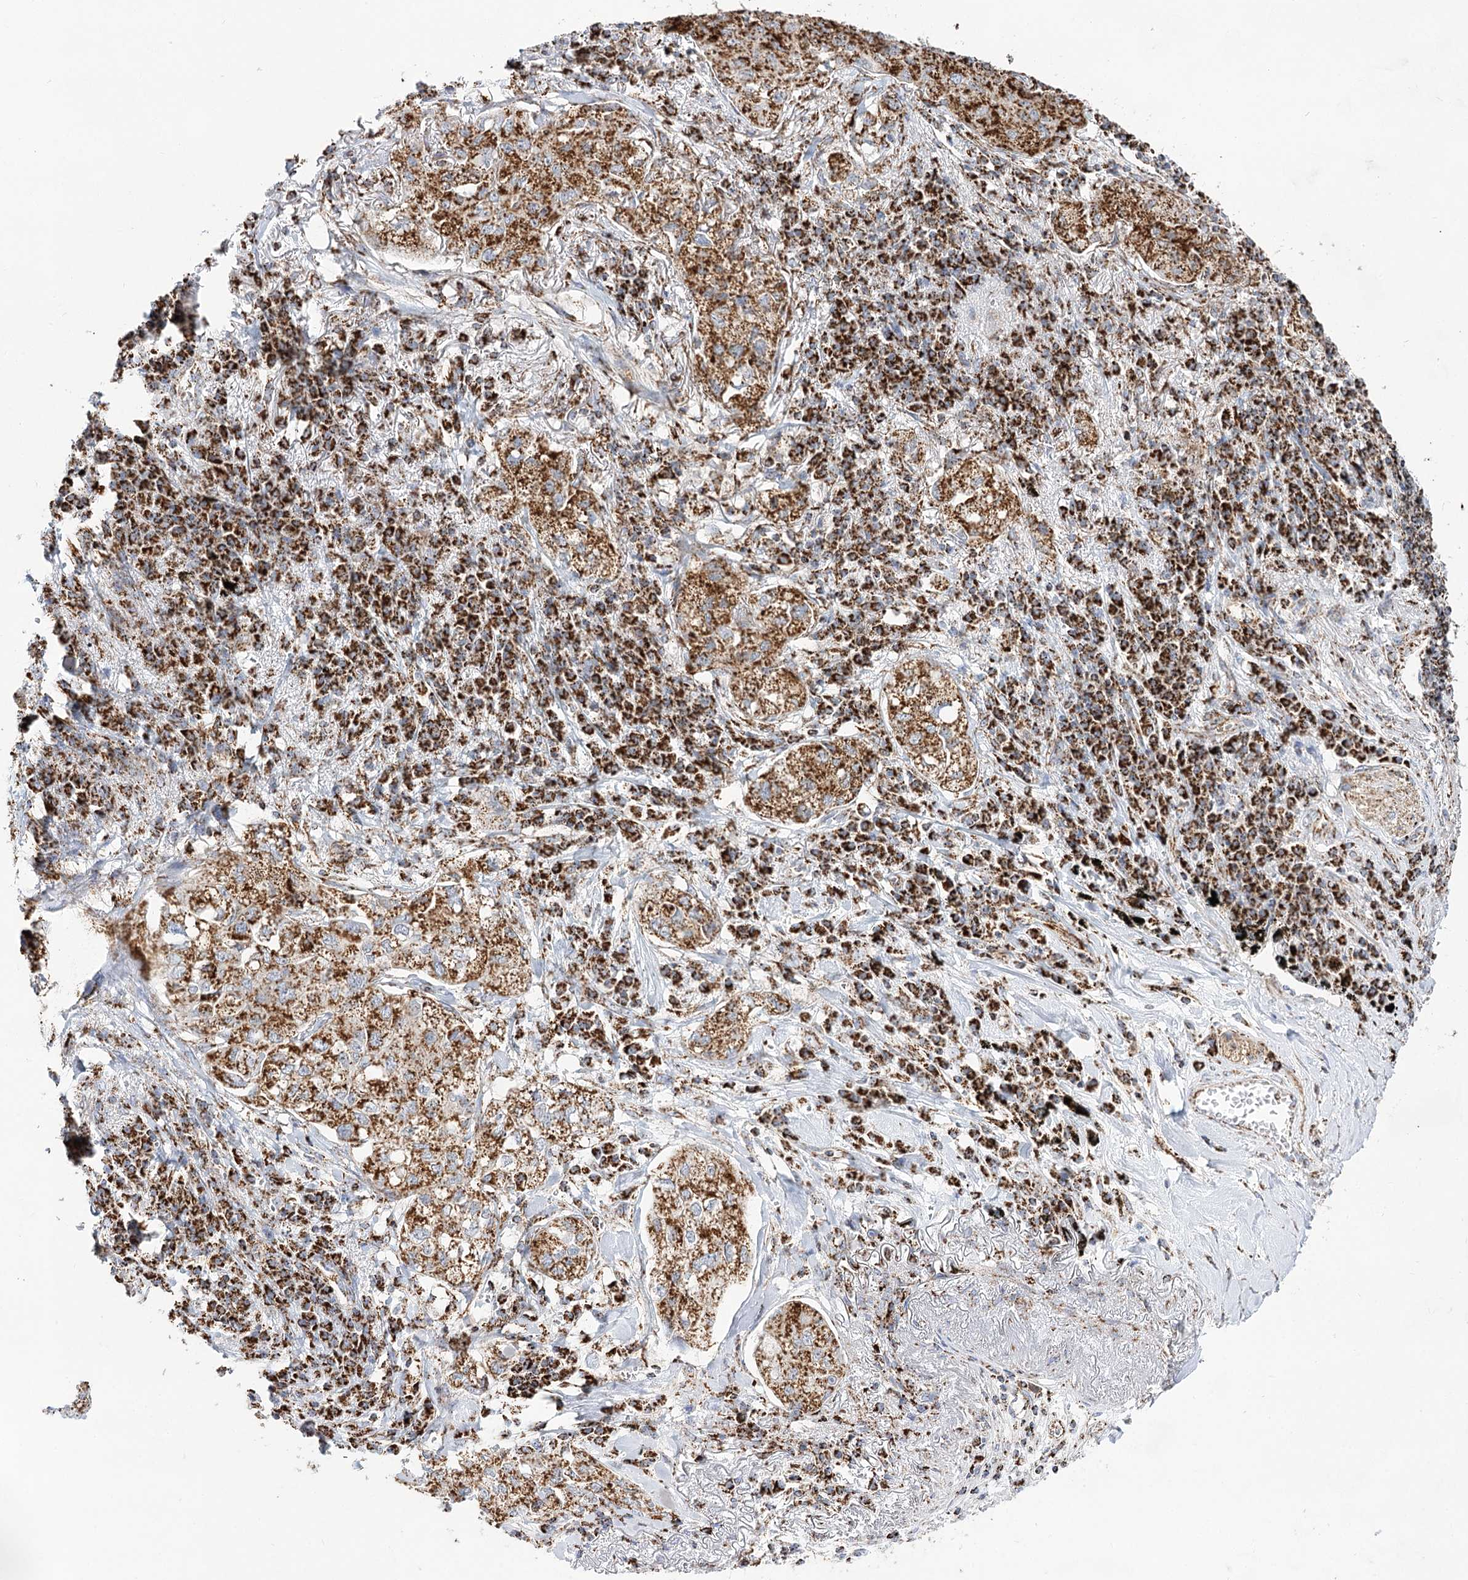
{"staining": {"intensity": "strong", "quantity": ">75%", "location": "cytoplasmic/membranous"}, "tissue": "lung cancer", "cell_type": "Tumor cells", "image_type": "cancer", "snomed": [{"axis": "morphology", "description": "Adenocarcinoma, NOS"}, {"axis": "topography", "description": "Lung"}], "caption": "Immunohistochemical staining of human lung cancer (adenocarcinoma) reveals strong cytoplasmic/membranous protein expression in approximately >75% of tumor cells.", "gene": "NADK2", "patient": {"sex": "male", "age": 65}}